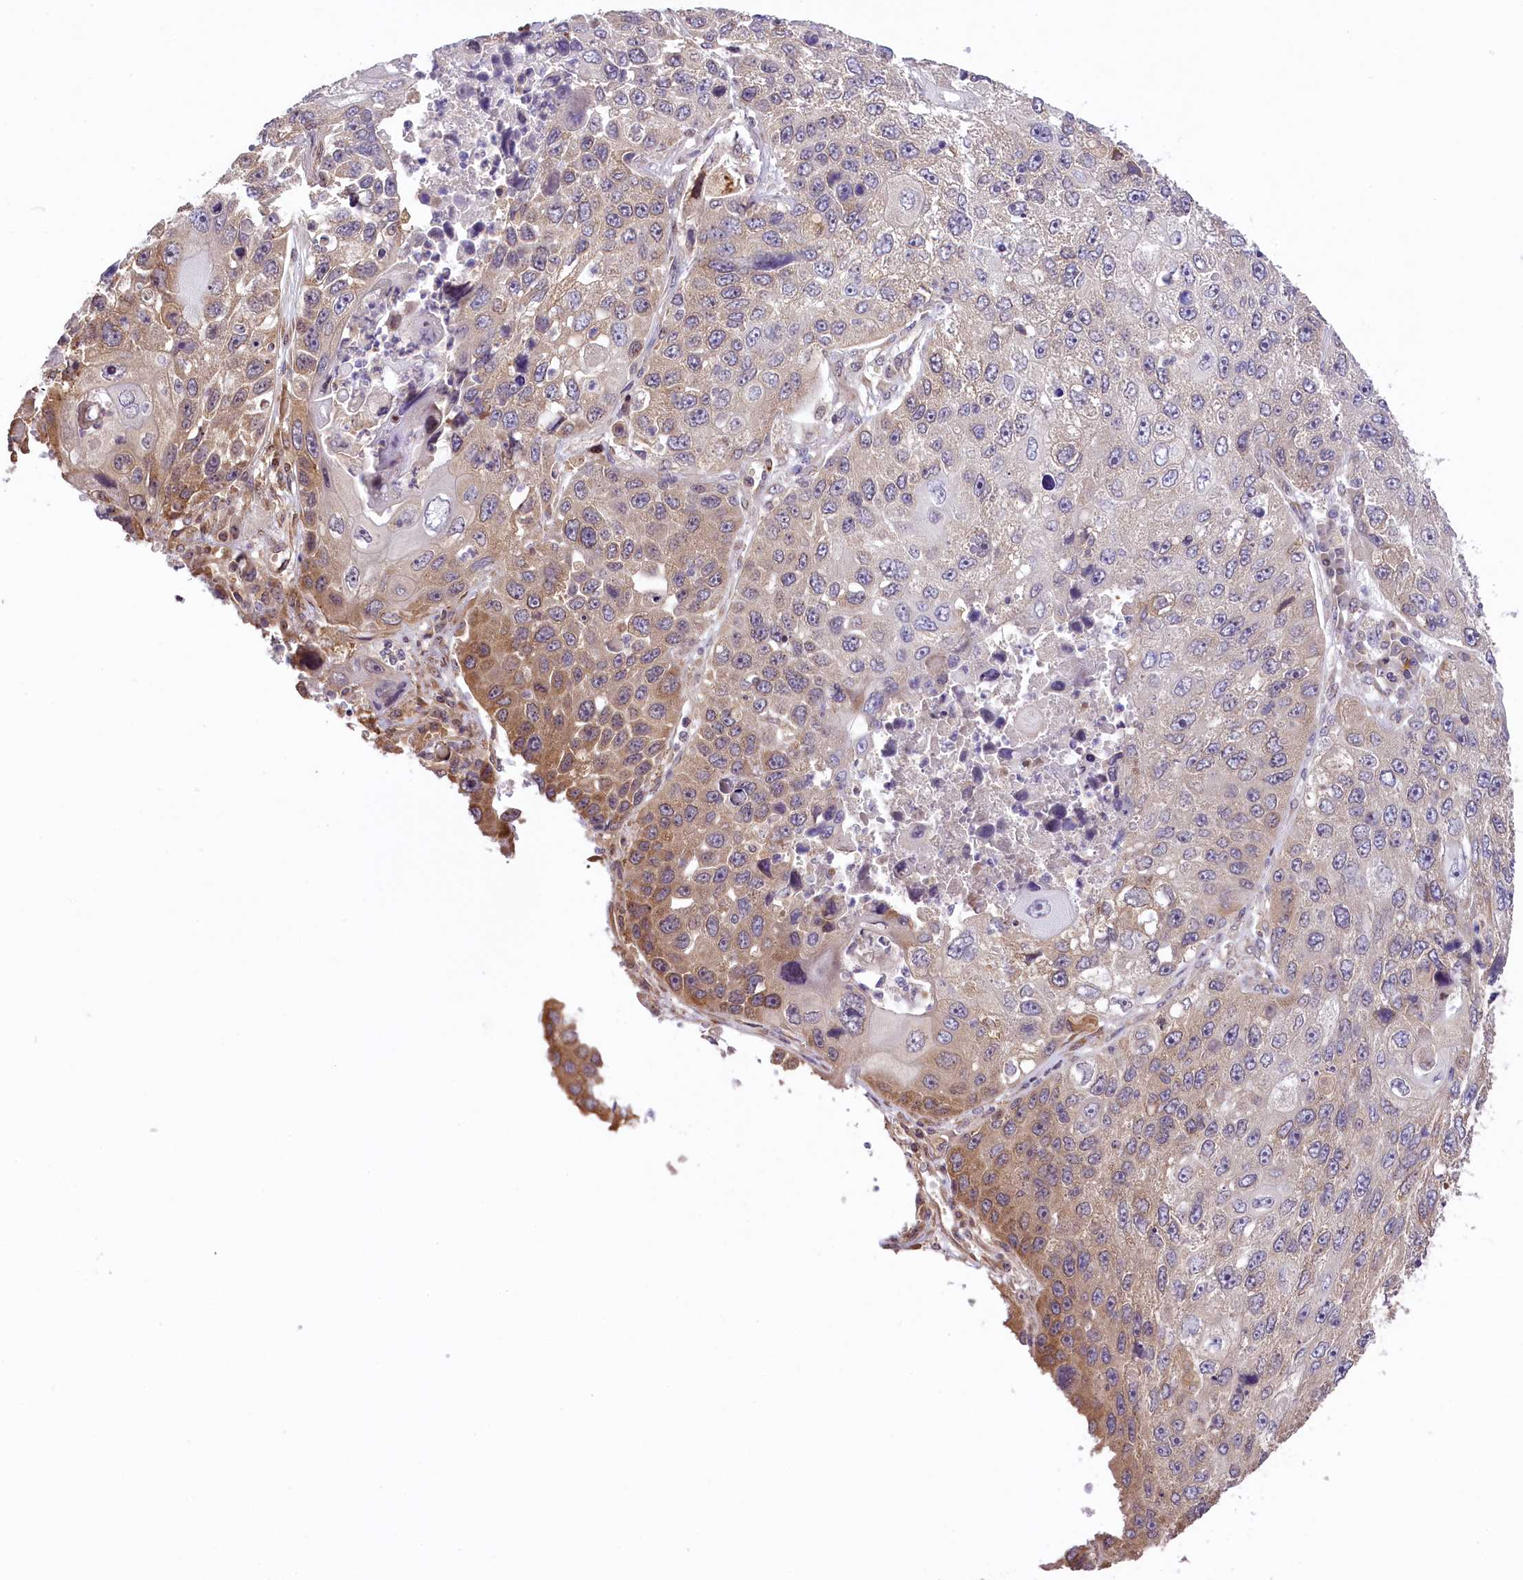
{"staining": {"intensity": "moderate", "quantity": "25%-75%", "location": "cytoplasmic/membranous"}, "tissue": "lung cancer", "cell_type": "Tumor cells", "image_type": "cancer", "snomed": [{"axis": "morphology", "description": "Squamous cell carcinoma, NOS"}, {"axis": "topography", "description": "Lung"}], "caption": "Lung squamous cell carcinoma tissue demonstrates moderate cytoplasmic/membranous expression in approximately 25%-75% of tumor cells The protein is shown in brown color, while the nuclei are stained blue.", "gene": "RBBP8", "patient": {"sex": "male", "age": 61}}